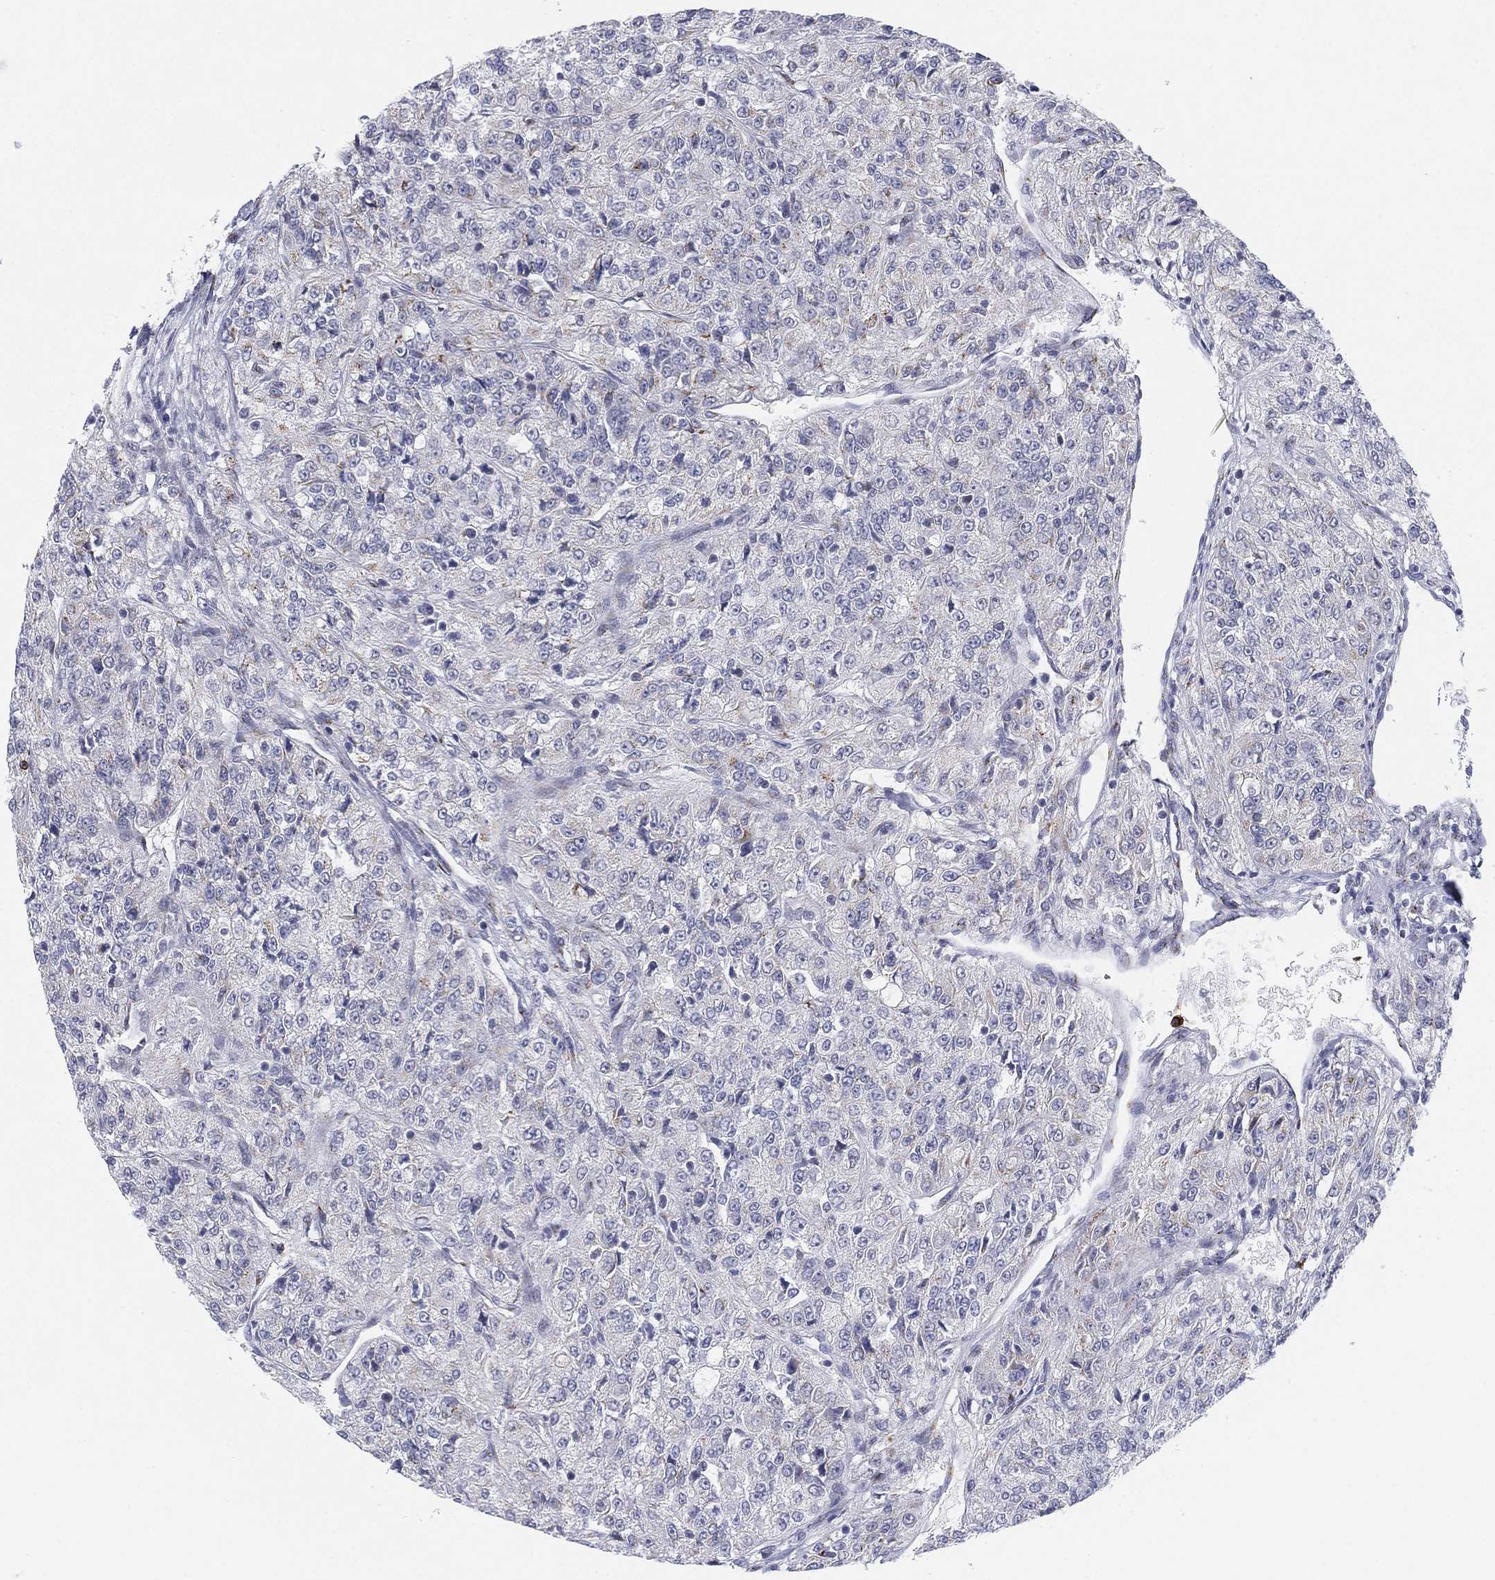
{"staining": {"intensity": "negative", "quantity": "none", "location": "none"}, "tissue": "renal cancer", "cell_type": "Tumor cells", "image_type": "cancer", "snomed": [{"axis": "morphology", "description": "Adenocarcinoma, NOS"}, {"axis": "topography", "description": "Kidney"}], "caption": "There is no significant positivity in tumor cells of renal cancer.", "gene": "CD177", "patient": {"sex": "female", "age": 63}}